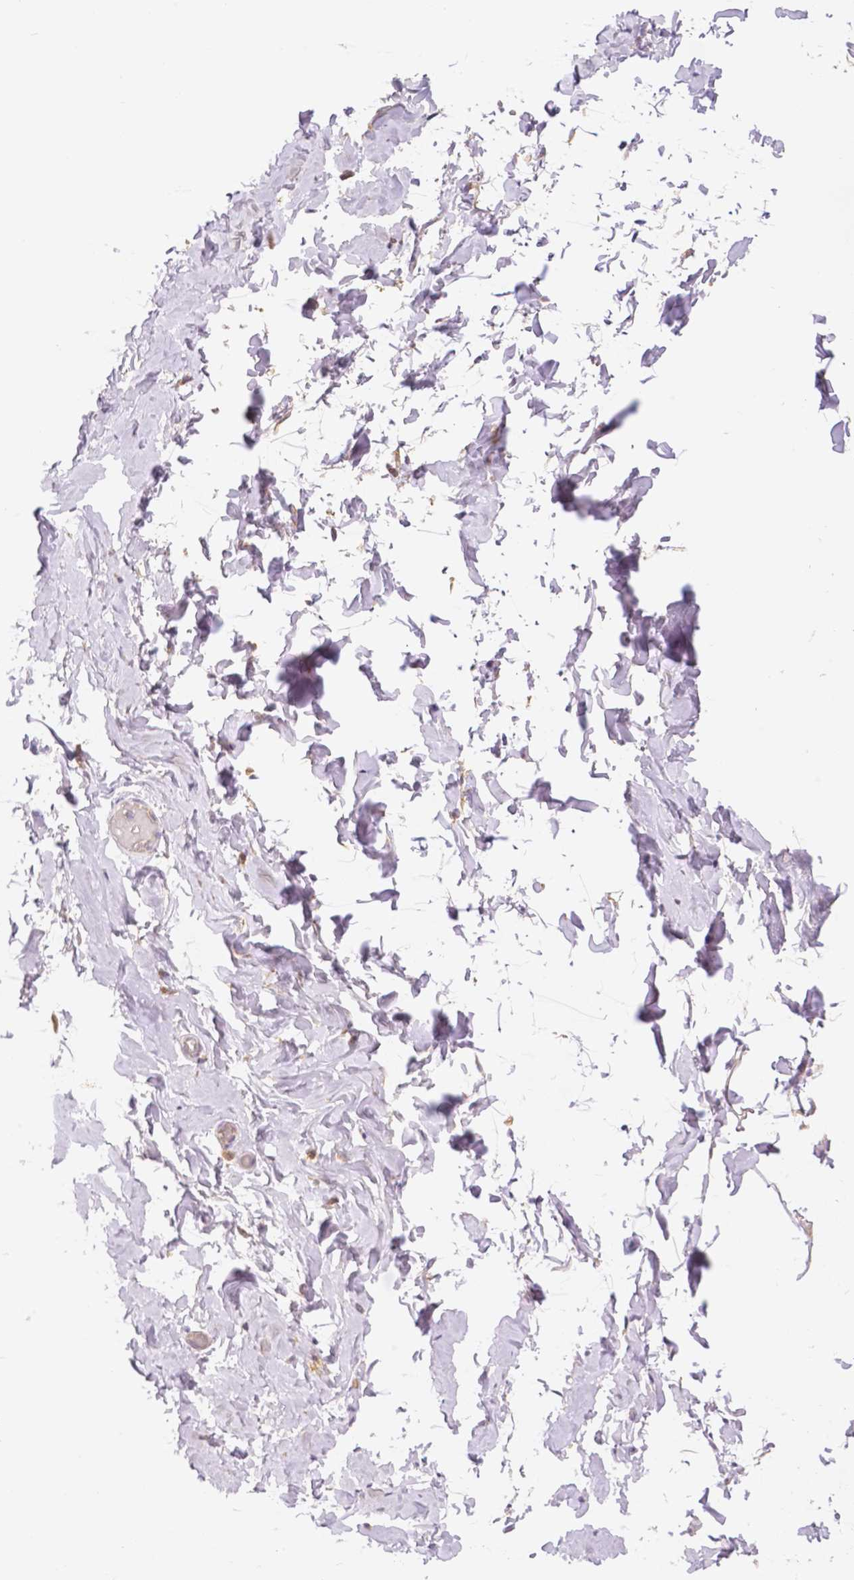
{"staining": {"intensity": "weak", "quantity": "<25%", "location": "cytoplasmic/membranous"}, "tissue": "adipose tissue", "cell_type": "Adipocytes", "image_type": "normal", "snomed": [{"axis": "morphology", "description": "Normal tissue, NOS"}, {"axis": "topography", "description": "Soft tissue"}, {"axis": "topography", "description": "Adipose tissue"}, {"axis": "topography", "description": "Vascular tissue"}, {"axis": "topography", "description": "Peripheral nerve tissue"}], "caption": "The photomicrograph displays no staining of adipocytes in normal adipose tissue. Nuclei are stained in blue.", "gene": "RHOT1", "patient": {"sex": "male", "age": 29}}